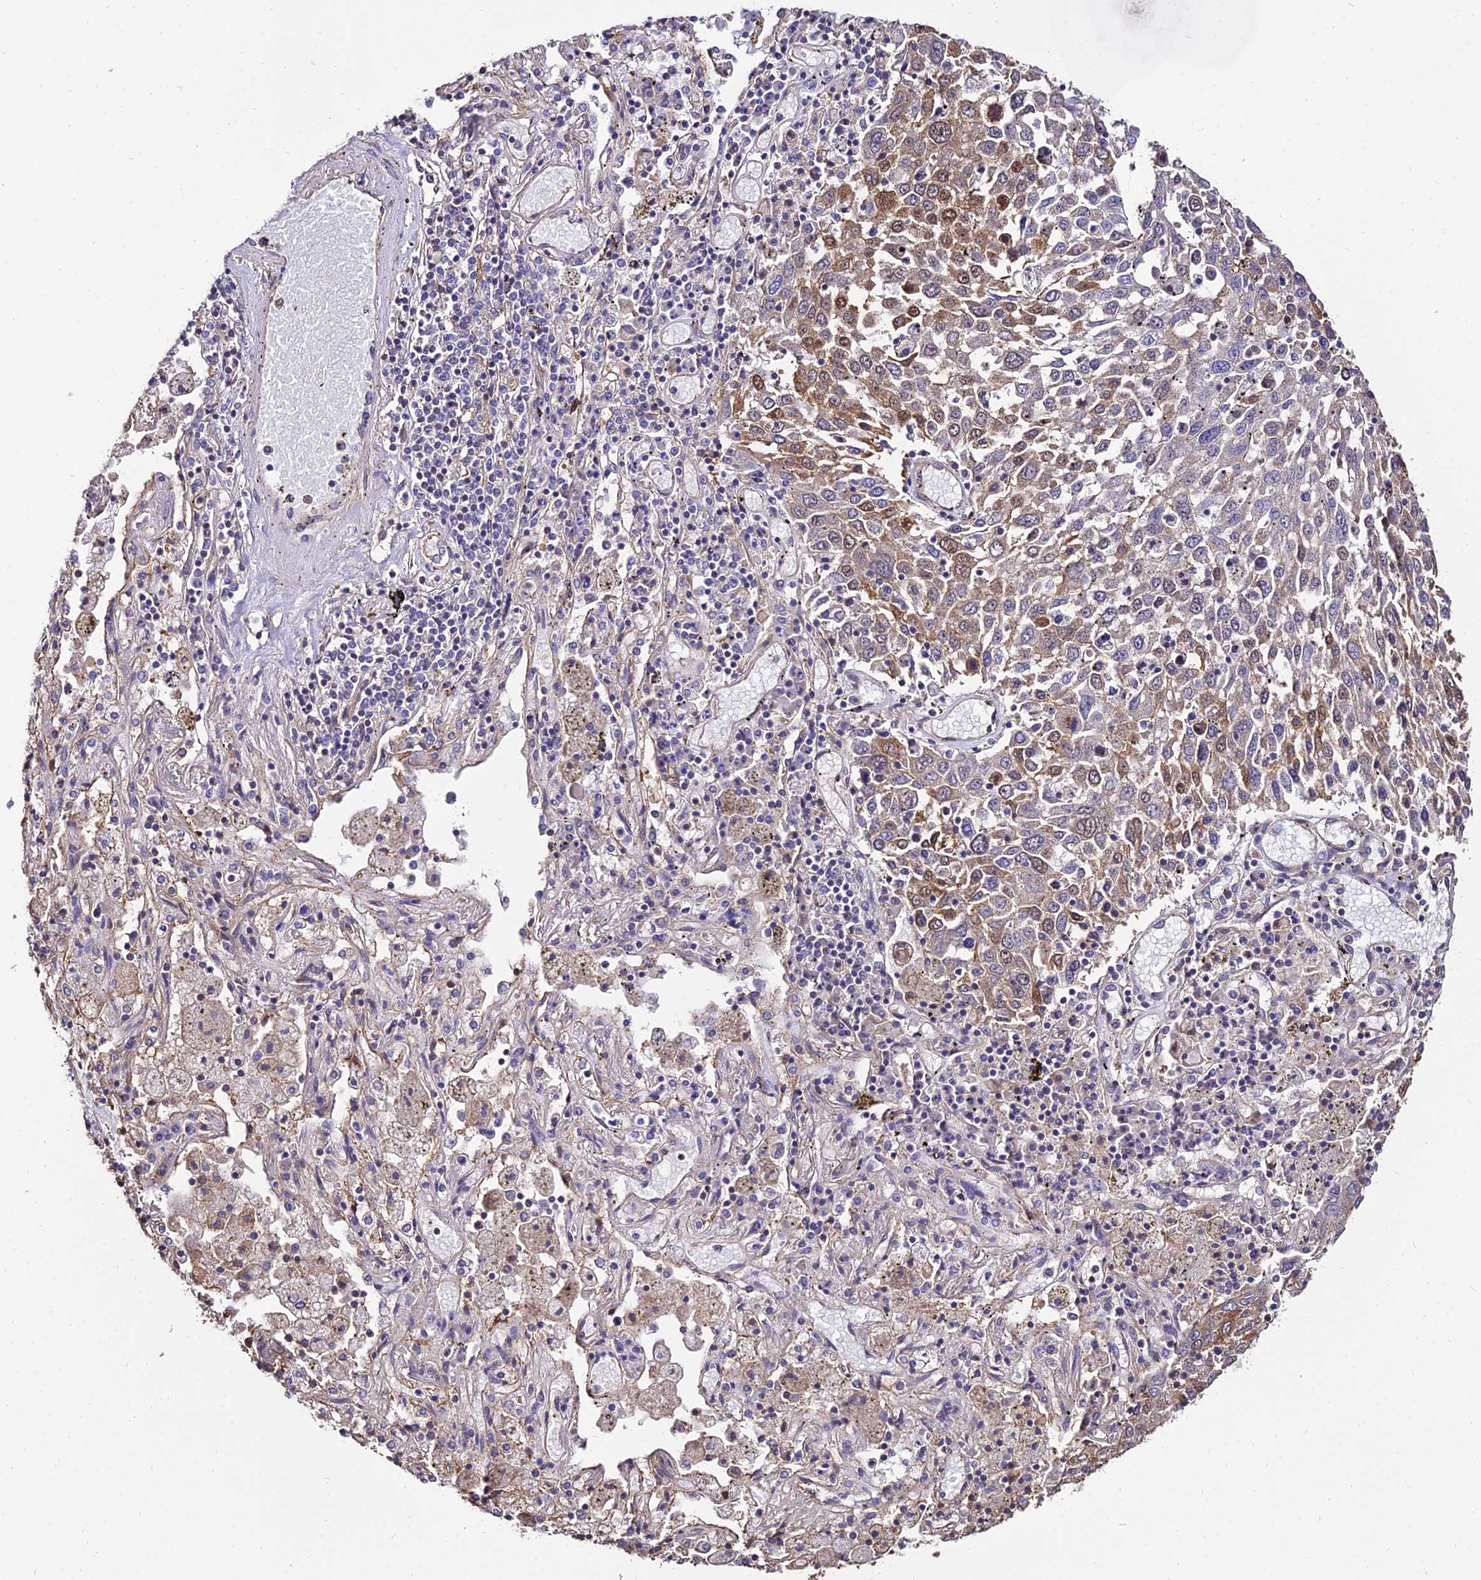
{"staining": {"intensity": "moderate", "quantity": "<25%", "location": "cytoplasmic/membranous,nuclear"}, "tissue": "lung cancer", "cell_type": "Tumor cells", "image_type": "cancer", "snomed": [{"axis": "morphology", "description": "Squamous cell carcinoma, NOS"}, {"axis": "topography", "description": "Lung"}], "caption": "High-power microscopy captured an immunohistochemistry histopathology image of lung squamous cell carcinoma, revealing moderate cytoplasmic/membranous and nuclear positivity in about <25% of tumor cells.", "gene": "CALM2", "patient": {"sex": "male", "age": 65}}